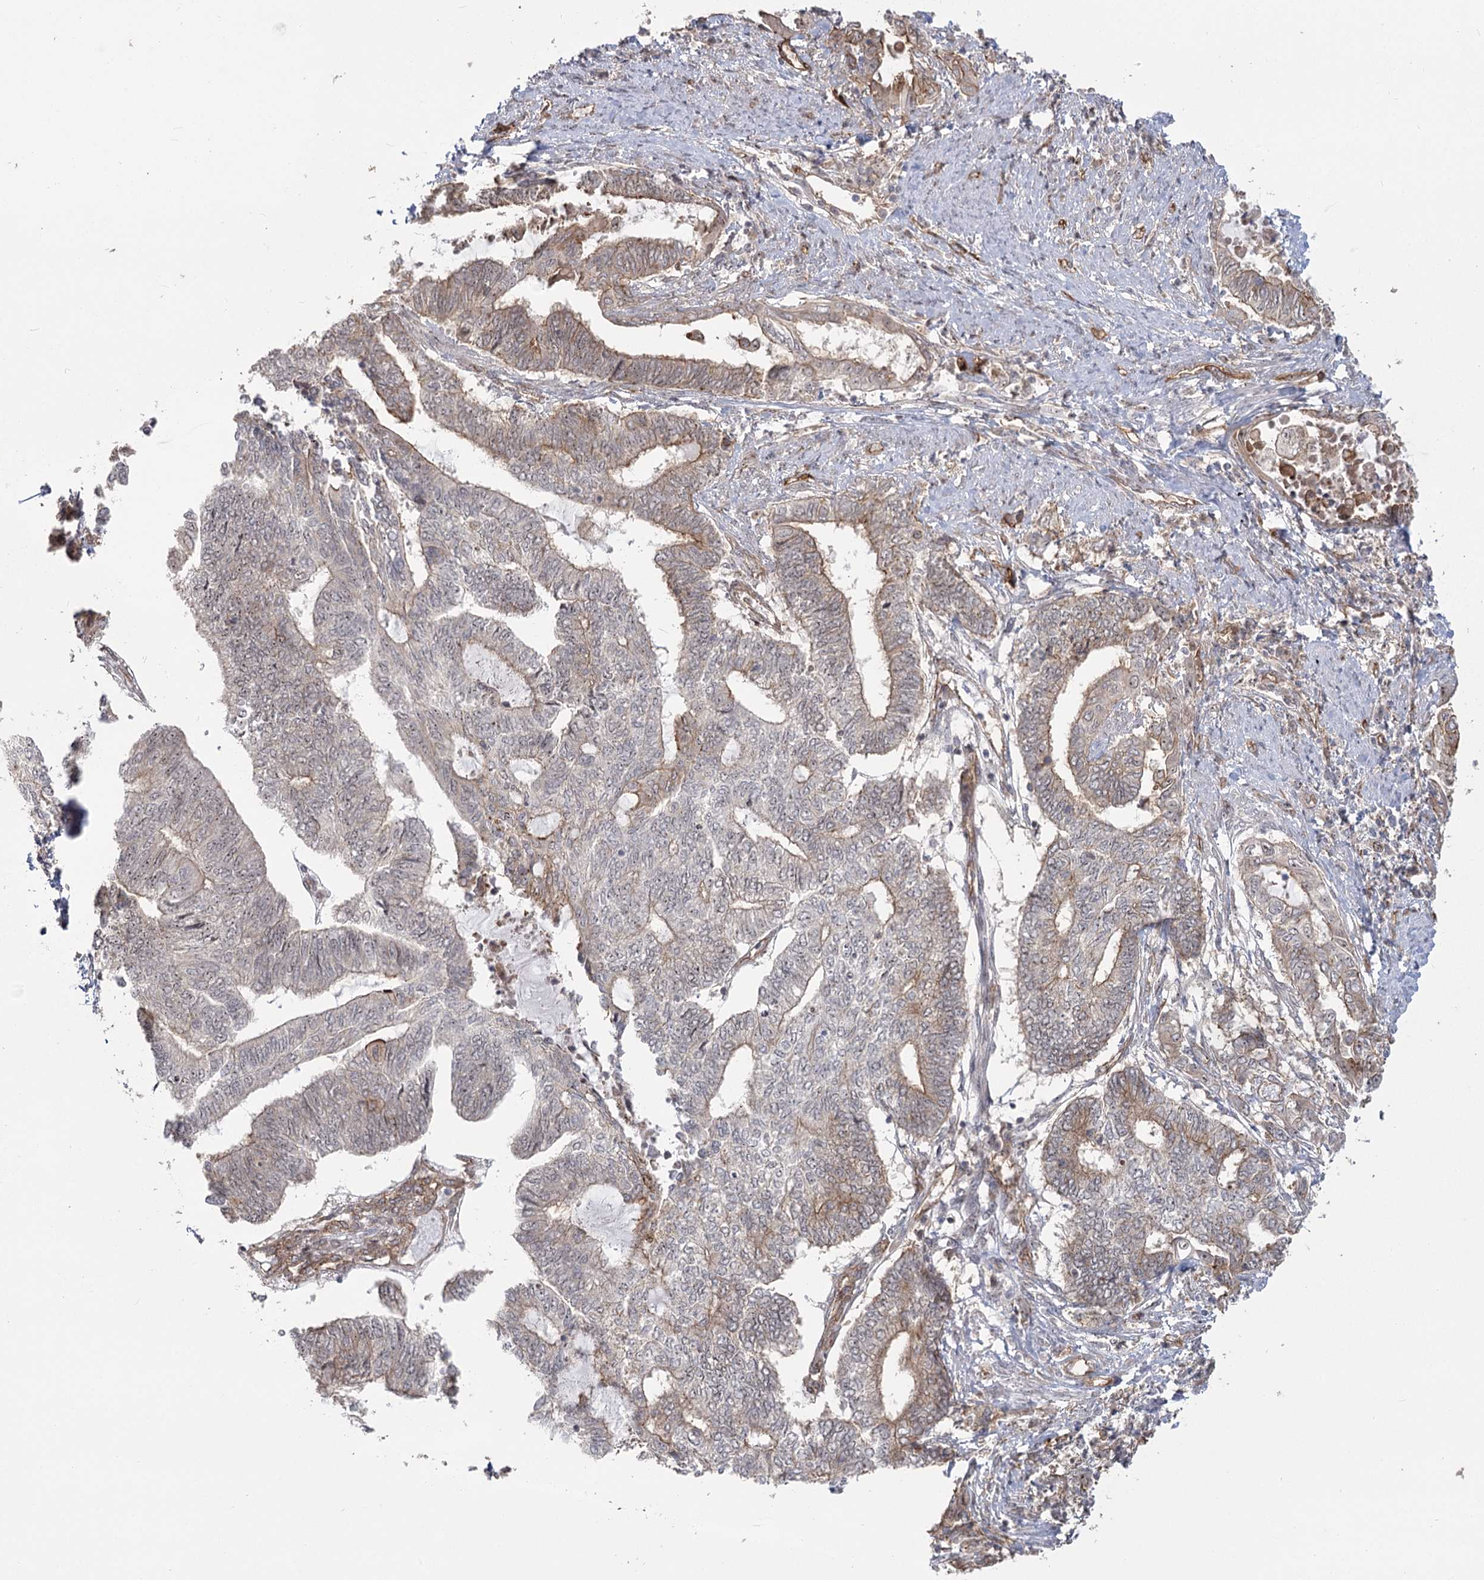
{"staining": {"intensity": "weak", "quantity": "<25%", "location": "cytoplasmic/membranous"}, "tissue": "endometrial cancer", "cell_type": "Tumor cells", "image_type": "cancer", "snomed": [{"axis": "morphology", "description": "Adenocarcinoma, NOS"}, {"axis": "topography", "description": "Uterus"}, {"axis": "topography", "description": "Endometrium"}], "caption": "The image demonstrates no significant staining in tumor cells of adenocarcinoma (endometrial).", "gene": "RPP14", "patient": {"sex": "female", "age": 70}}